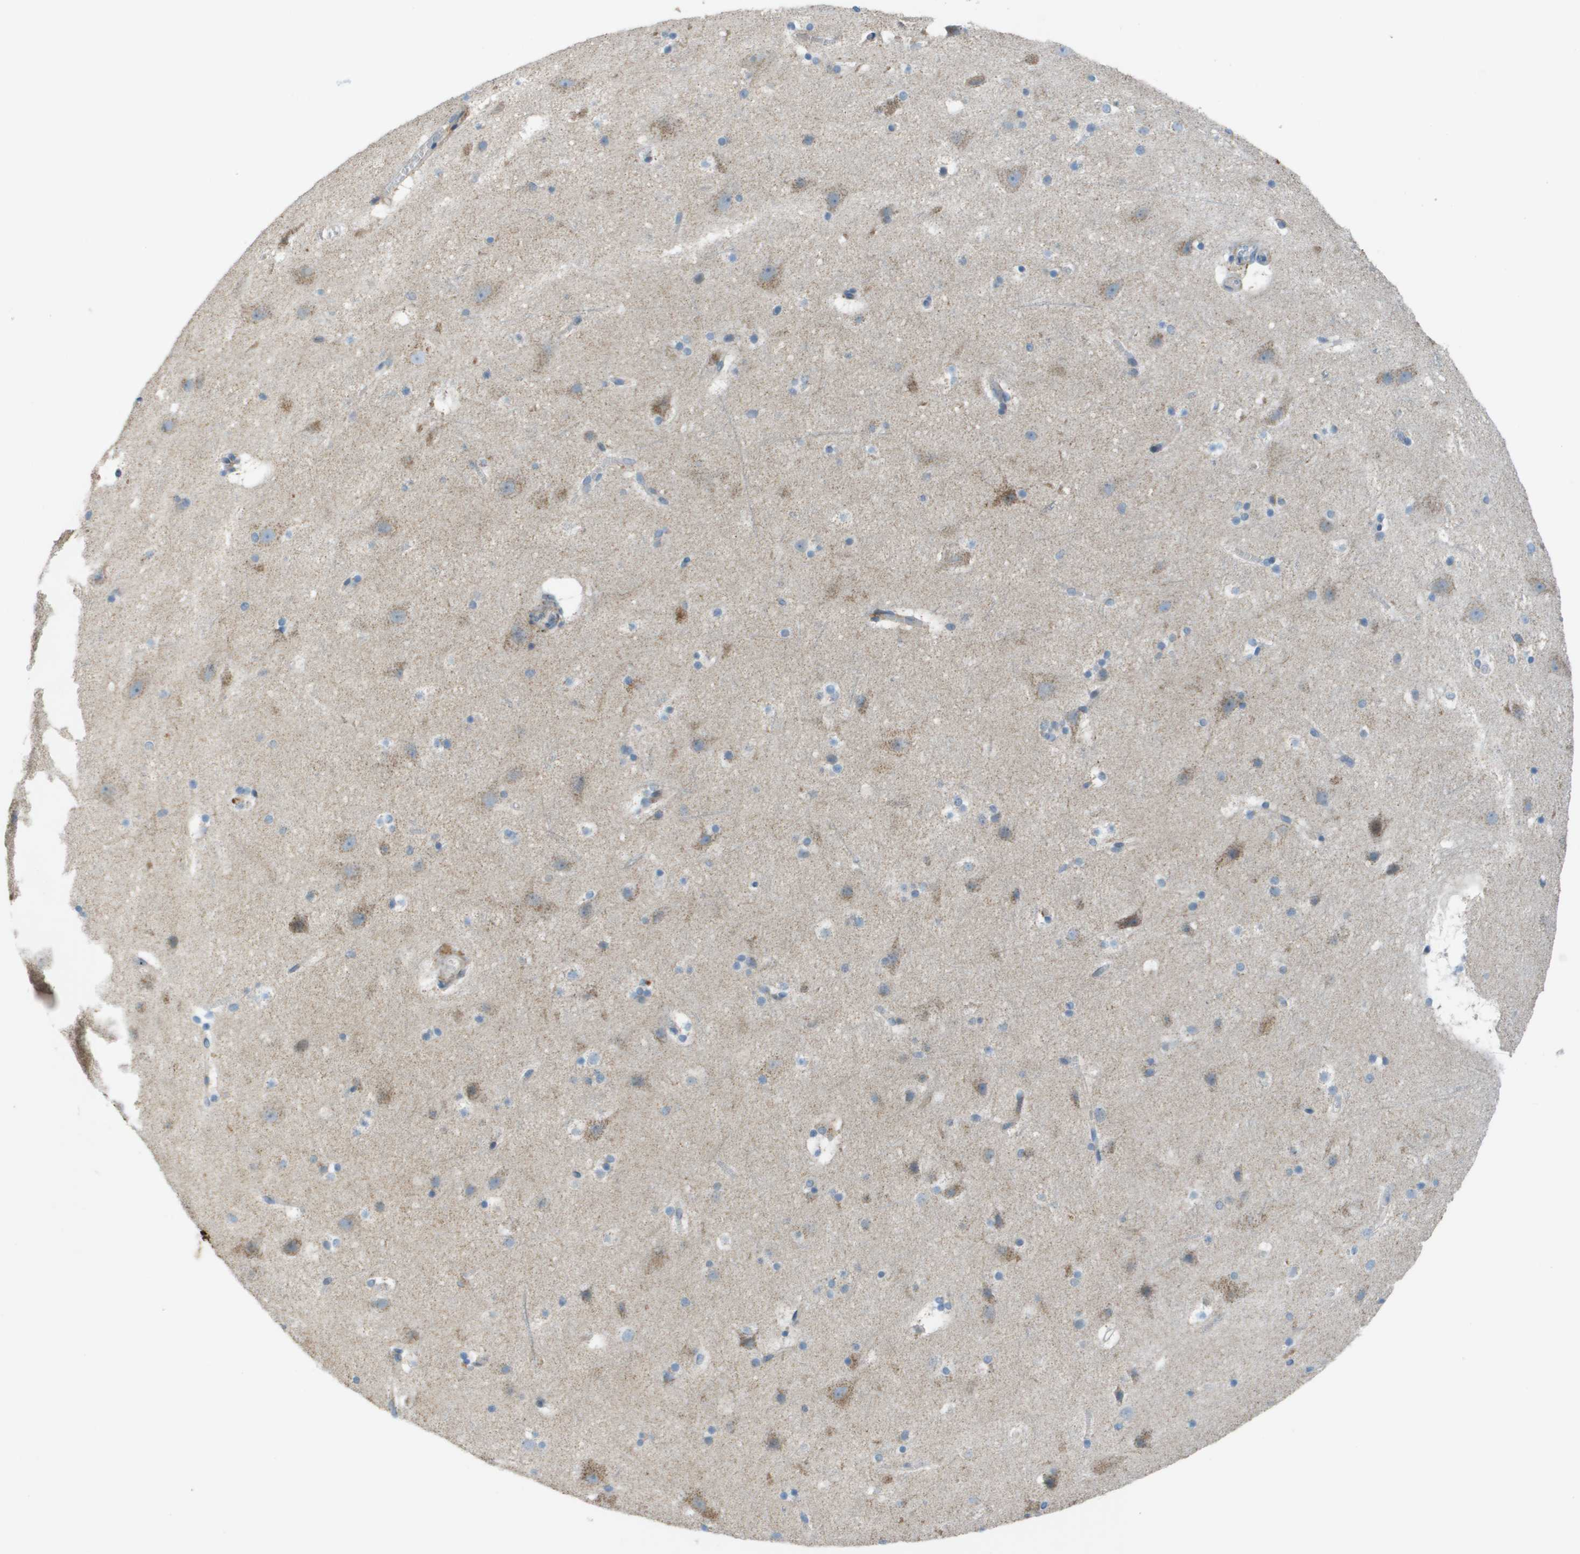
{"staining": {"intensity": "weak", "quantity": ">75%", "location": "cytoplasmic/membranous"}, "tissue": "cerebral cortex", "cell_type": "Endothelial cells", "image_type": "normal", "snomed": [{"axis": "morphology", "description": "Normal tissue, NOS"}, {"axis": "topography", "description": "Cerebral cortex"}], "caption": "Immunohistochemistry (IHC) staining of benign cerebral cortex, which exhibits low levels of weak cytoplasmic/membranous positivity in approximately >75% of endothelial cells indicating weak cytoplasmic/membranous protein positivity. The staining was performed using DAB (3,3'-diaminobenzidine) (brown) for protein detection and nuclei were counterstained in hematoxylin (blue).", "gene": "GALNT6", "patient": {"sex": "male", "age": 45}}